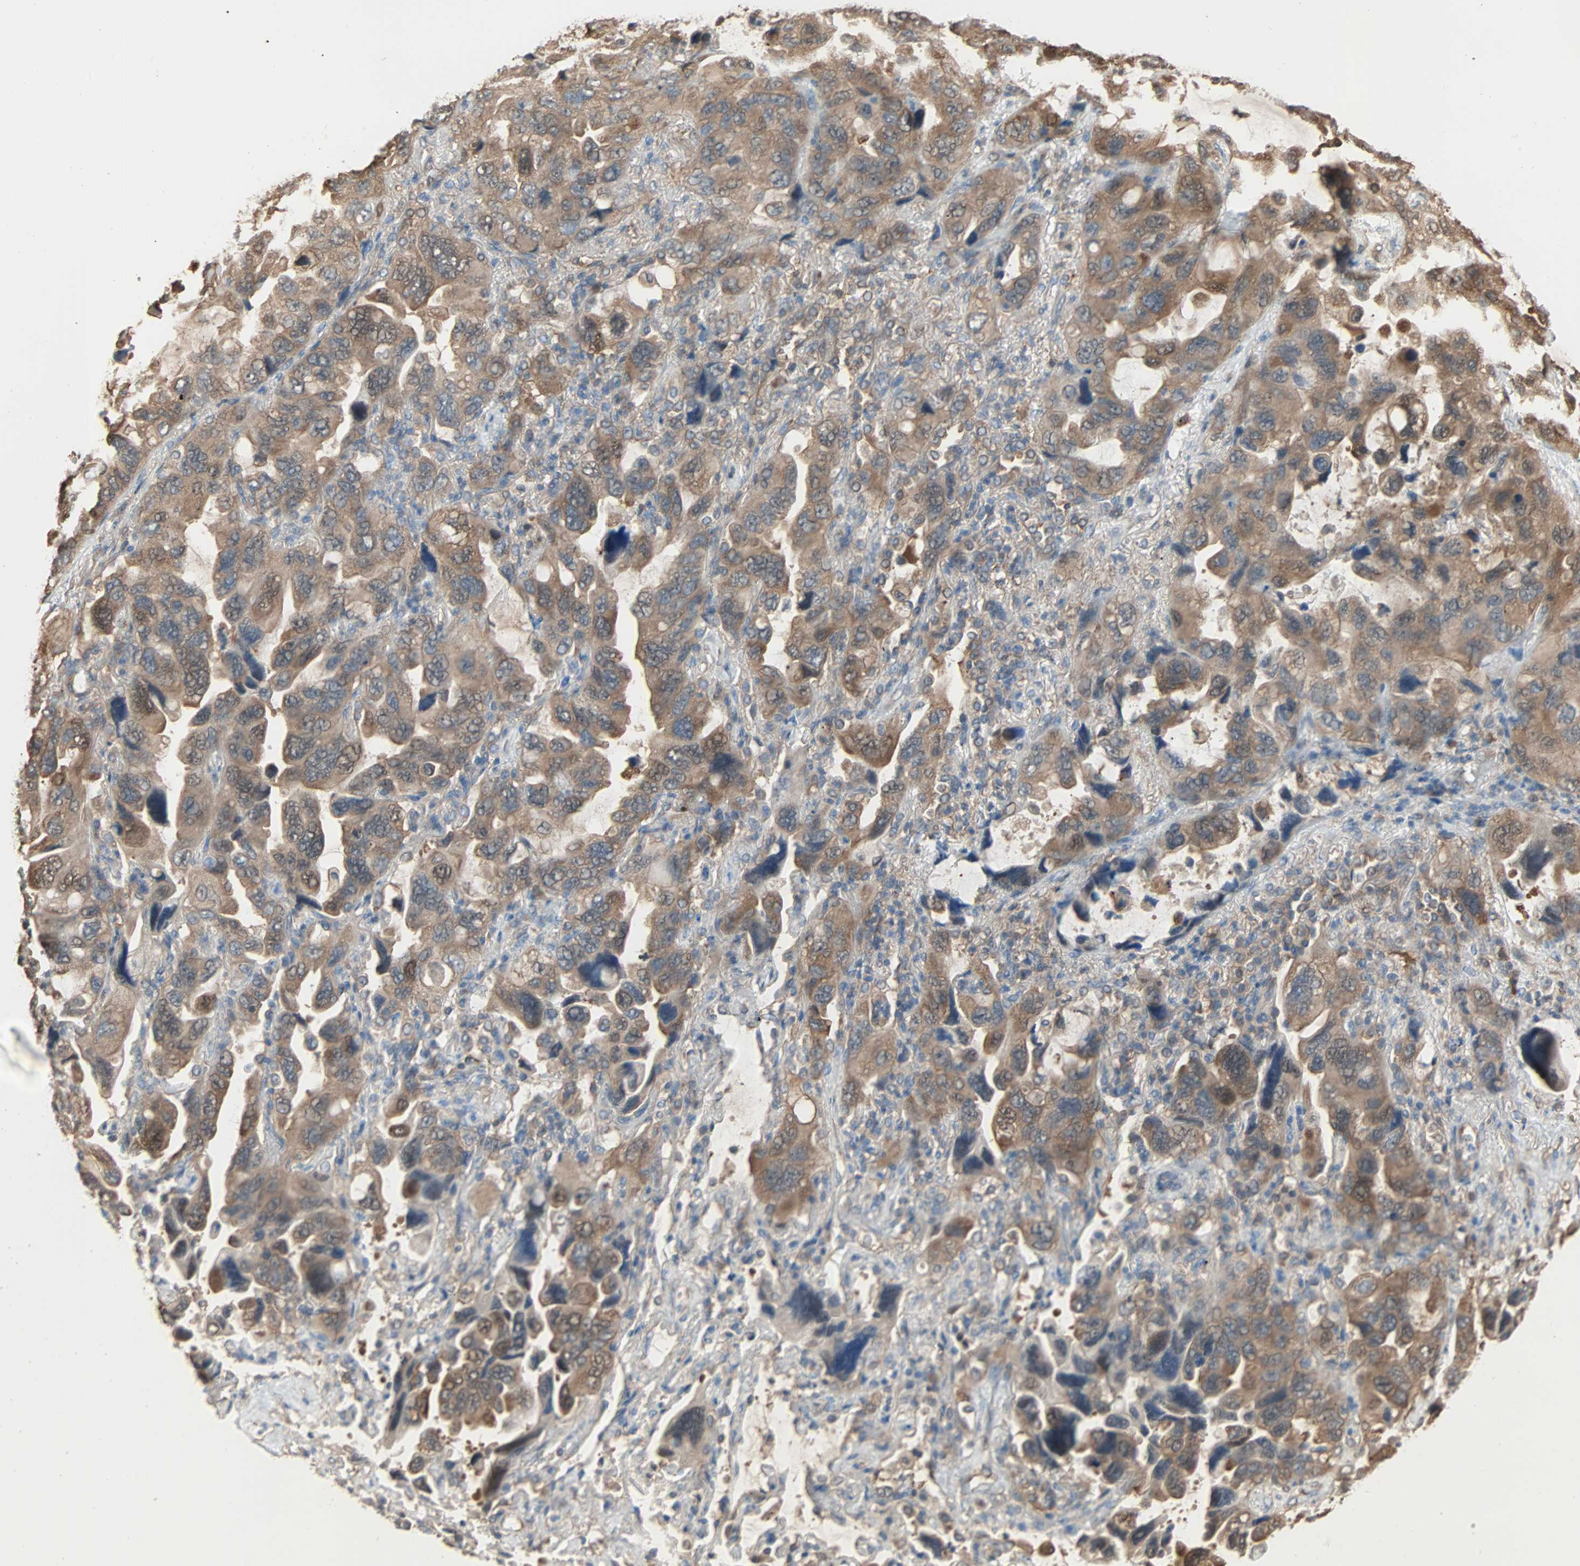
{"staining": {"intensity": "moderate", "quantity": ">75%", "location": "cytoplasmic/membranous"}, "tissue": "lung cancer", "cell_type": "Tumor cells", "image_type": "cancer", "snomed": [{"axis": "morphology", "description": "Squamous cell carcinoma, NOS"}, {"axis": "topography", "description": "Lung"}], "caption": "Tumor cells exhibit moderate cytoplasmic/membranous expression in approximately >75% of cells in lung cancer (squamous cell carcinoma). Nuclei are stained in blue.", "gene": "PRDX1", "patient": {"sex": "female", "age": 73}}